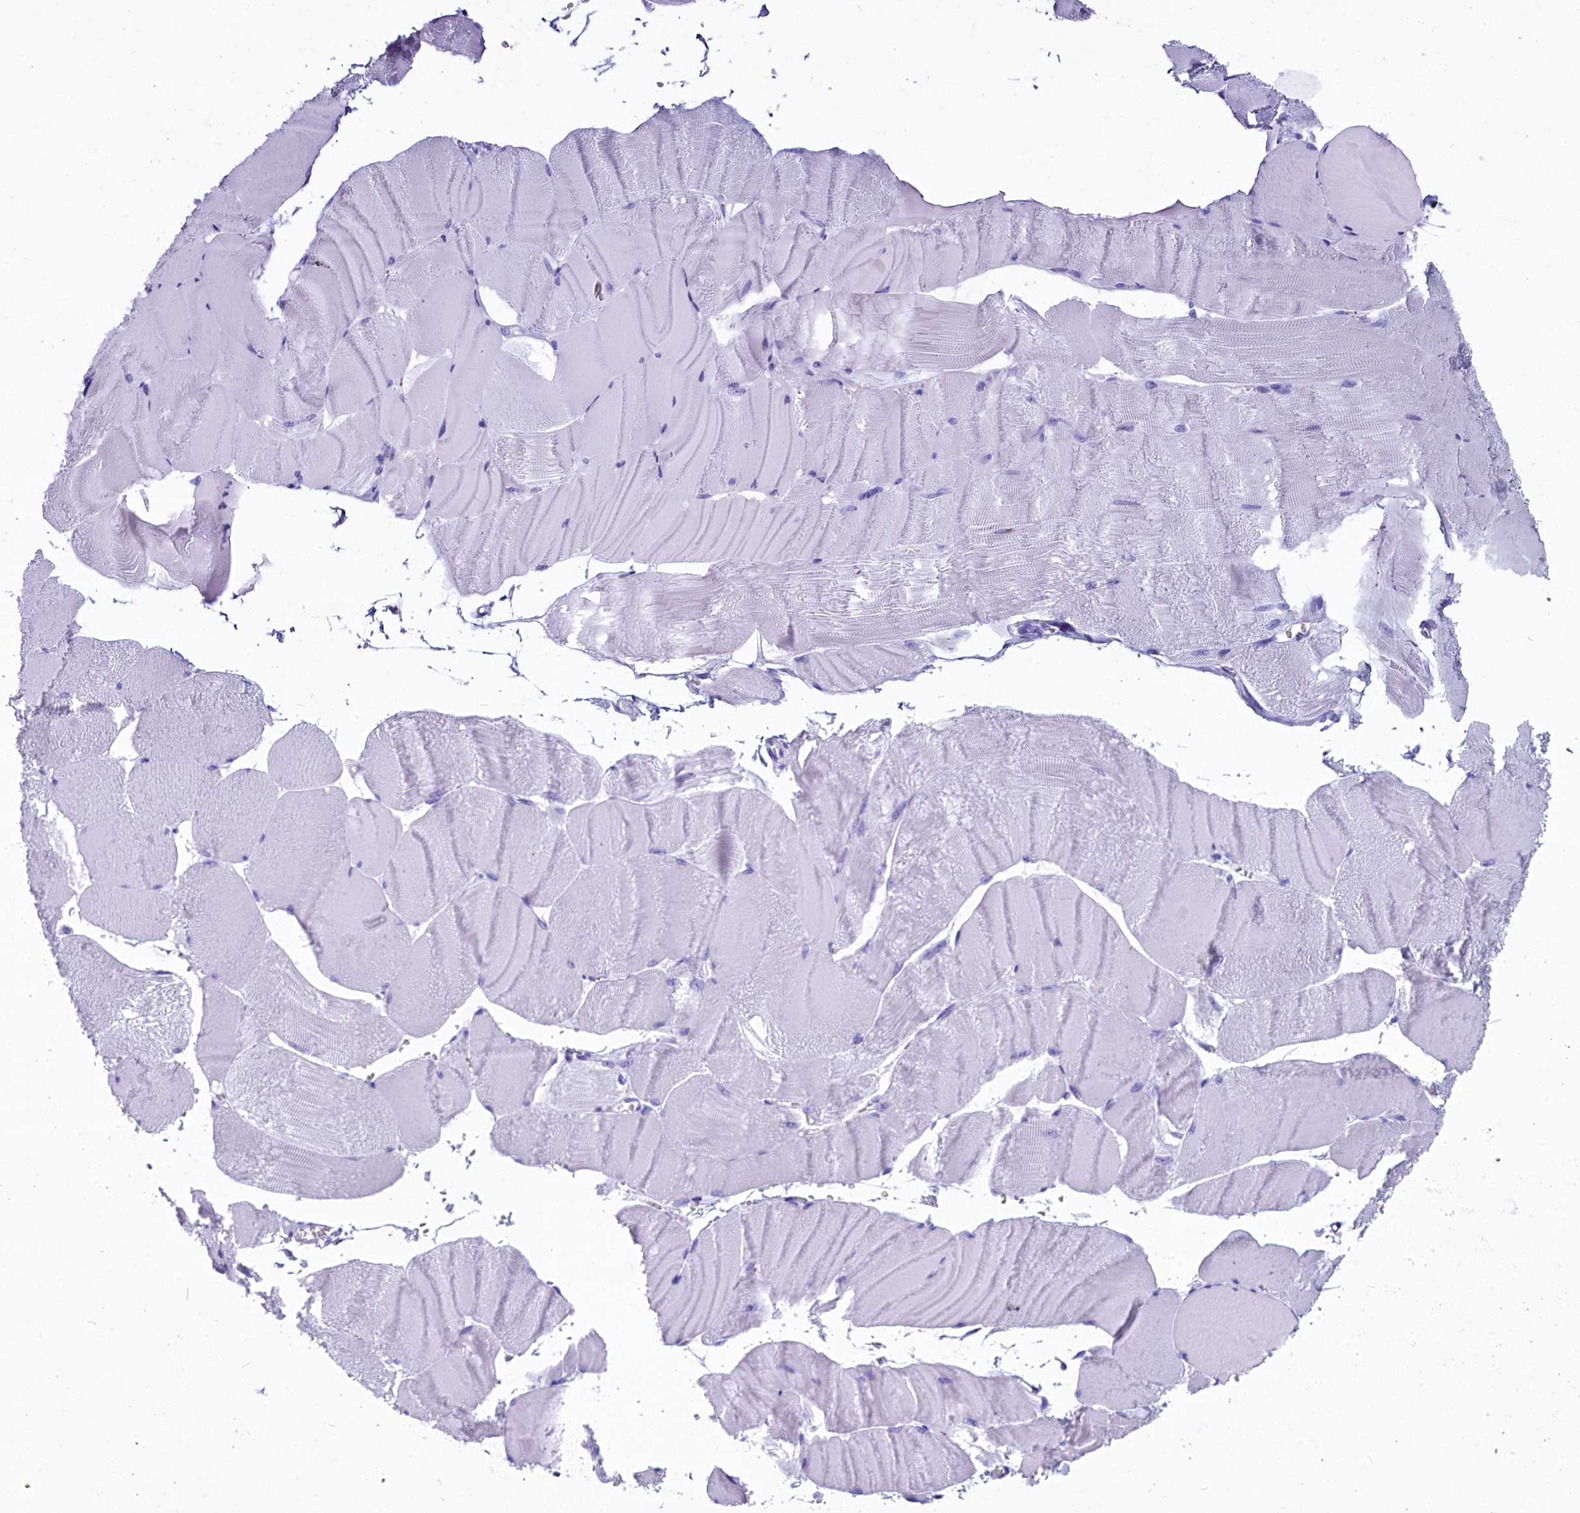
{"staining": {"intensity": "negative", "quantity": "none", "location": "none"}, "tissue": "skeletal muscle", "cell_type": "Myocytes", "image_type": "normal", "snomed": [{"axis": "morphology", "description": "Normal tissue, NOS"}, {"axis": "morphology", "description": "Basal cell carcinoma"}, {"axis": "topography", "description": "Skeletal muscle"}], "caption": "IHC histopathology image of unremarkable skeletal muscle: human skeletal muscle stained with DAB (3,3'-diaminobenzidine) reveals no significant protein staining in myocytes. (Brightfield microscopy of DAB (3,3'-diaminobenzidine) immunohistochemistry (IHC) at high magnification).", "gene": "AP3B2", "patient": {"sex": "female", "age": 64}}